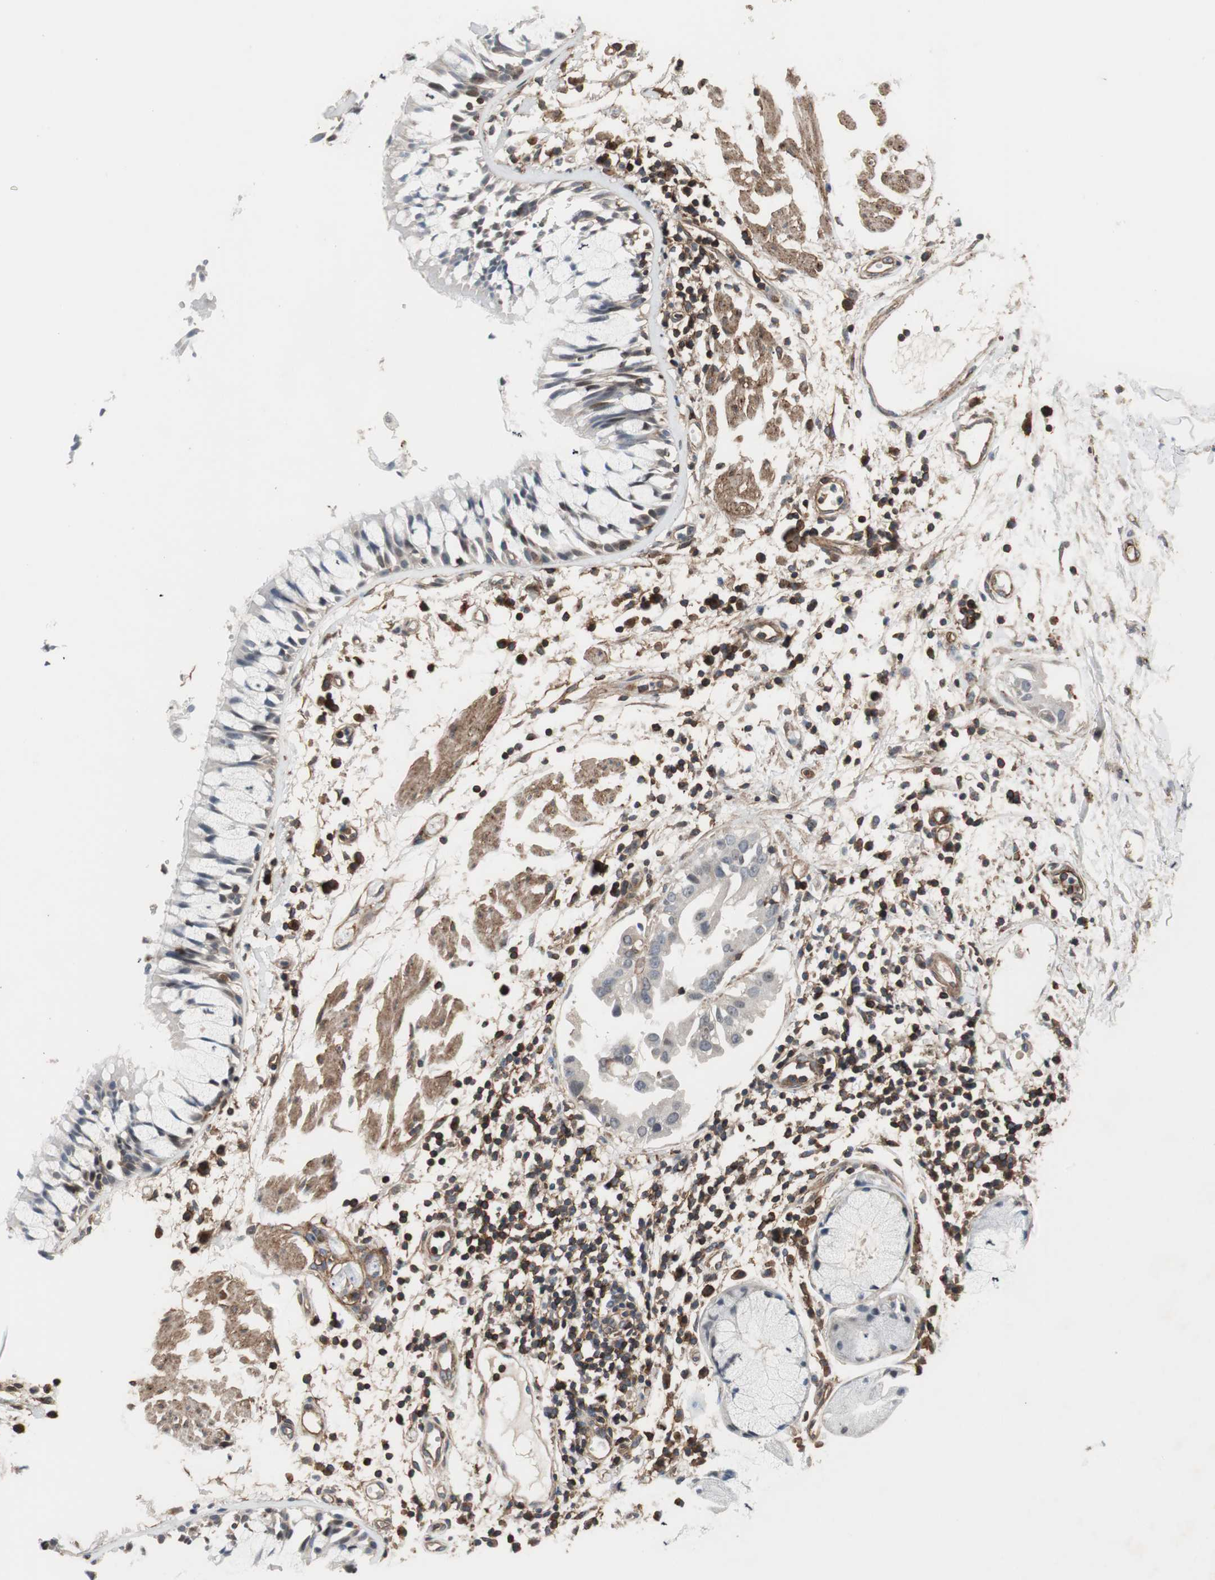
{"staining": {"intensity": "moderate", "quantity": ">75%", "location": "cytoplasmic/membranous"}, "tissue": "adipose tissue", "cell_type": "Adipocytes", "image_type": "normal", "snomed": [{"axis": "morphology", "description": "Normal tissue, NOS"}, {"axis": "morphology", "description": "Adenocarcinoma, NOS"}, {"axis": "topography", "description": "Cartilage tissue"}, {"axis": "topography", "description": "Bronchus"}, {"axis": "topography", "description": "Lung"}], "caption": "The immunohistochemical stain shows moderate cytoplasmic/membranous expression in adipocytes of benign adipose tissue.", "gene": "GRHL1", "patient": {"sex": "female", "age": 67}}